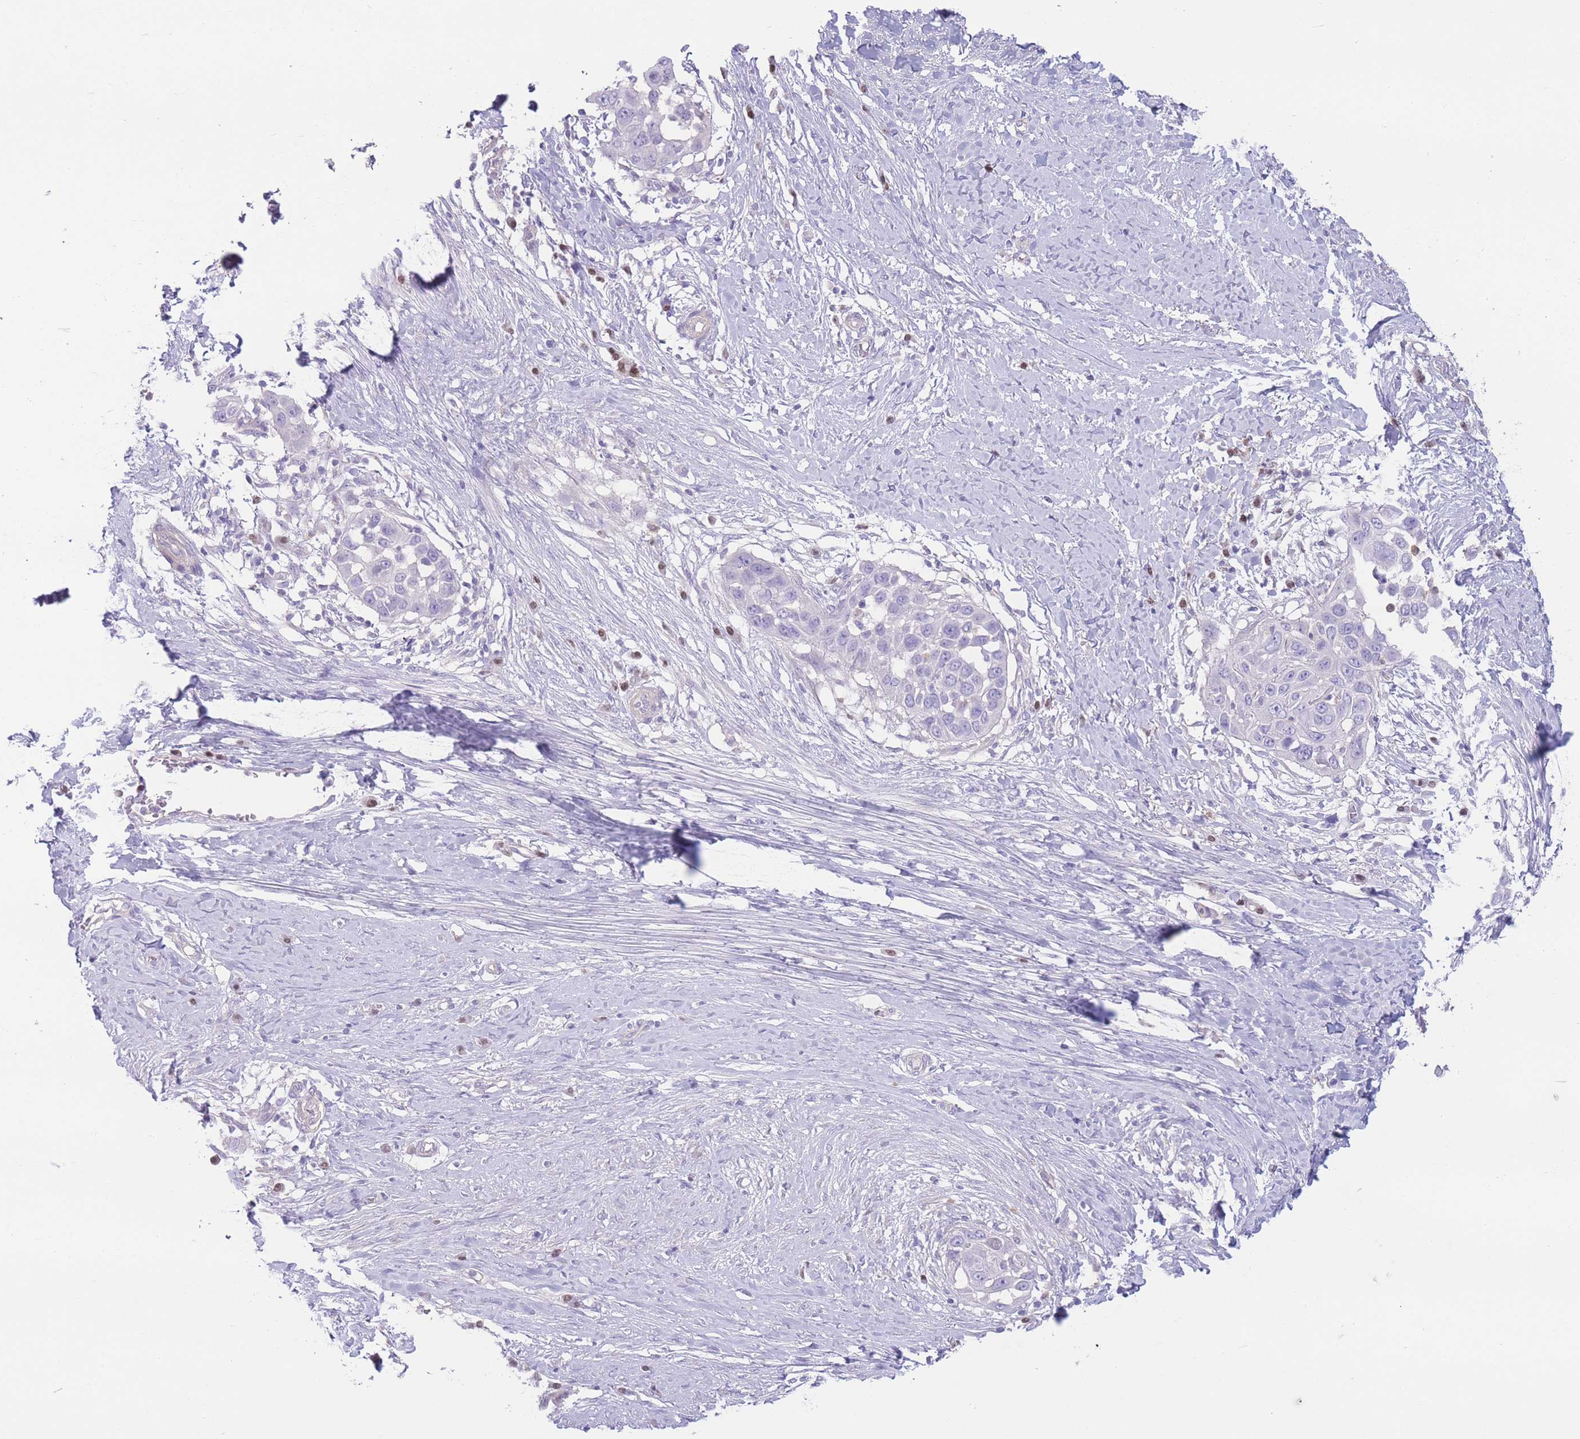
{"staining": {"intensity": "negative", "quantity": "none", "location": "none"}, "tissue": "skin cancer", "cell_type": "Tumor cells", "image_type": "cancer", "snomed": [{"axis": "morphology", "description": "Squamous cell carcinoma, NOS"}, {"axis": "topography", "description": "Skin"}], "caption": "Protein analysis of squamous cell carcinoma (skin) demonstrates no significant staining in tumor cells.", "gene": "BHLHA15", "patient": {"sex": "female", "age": 44}}